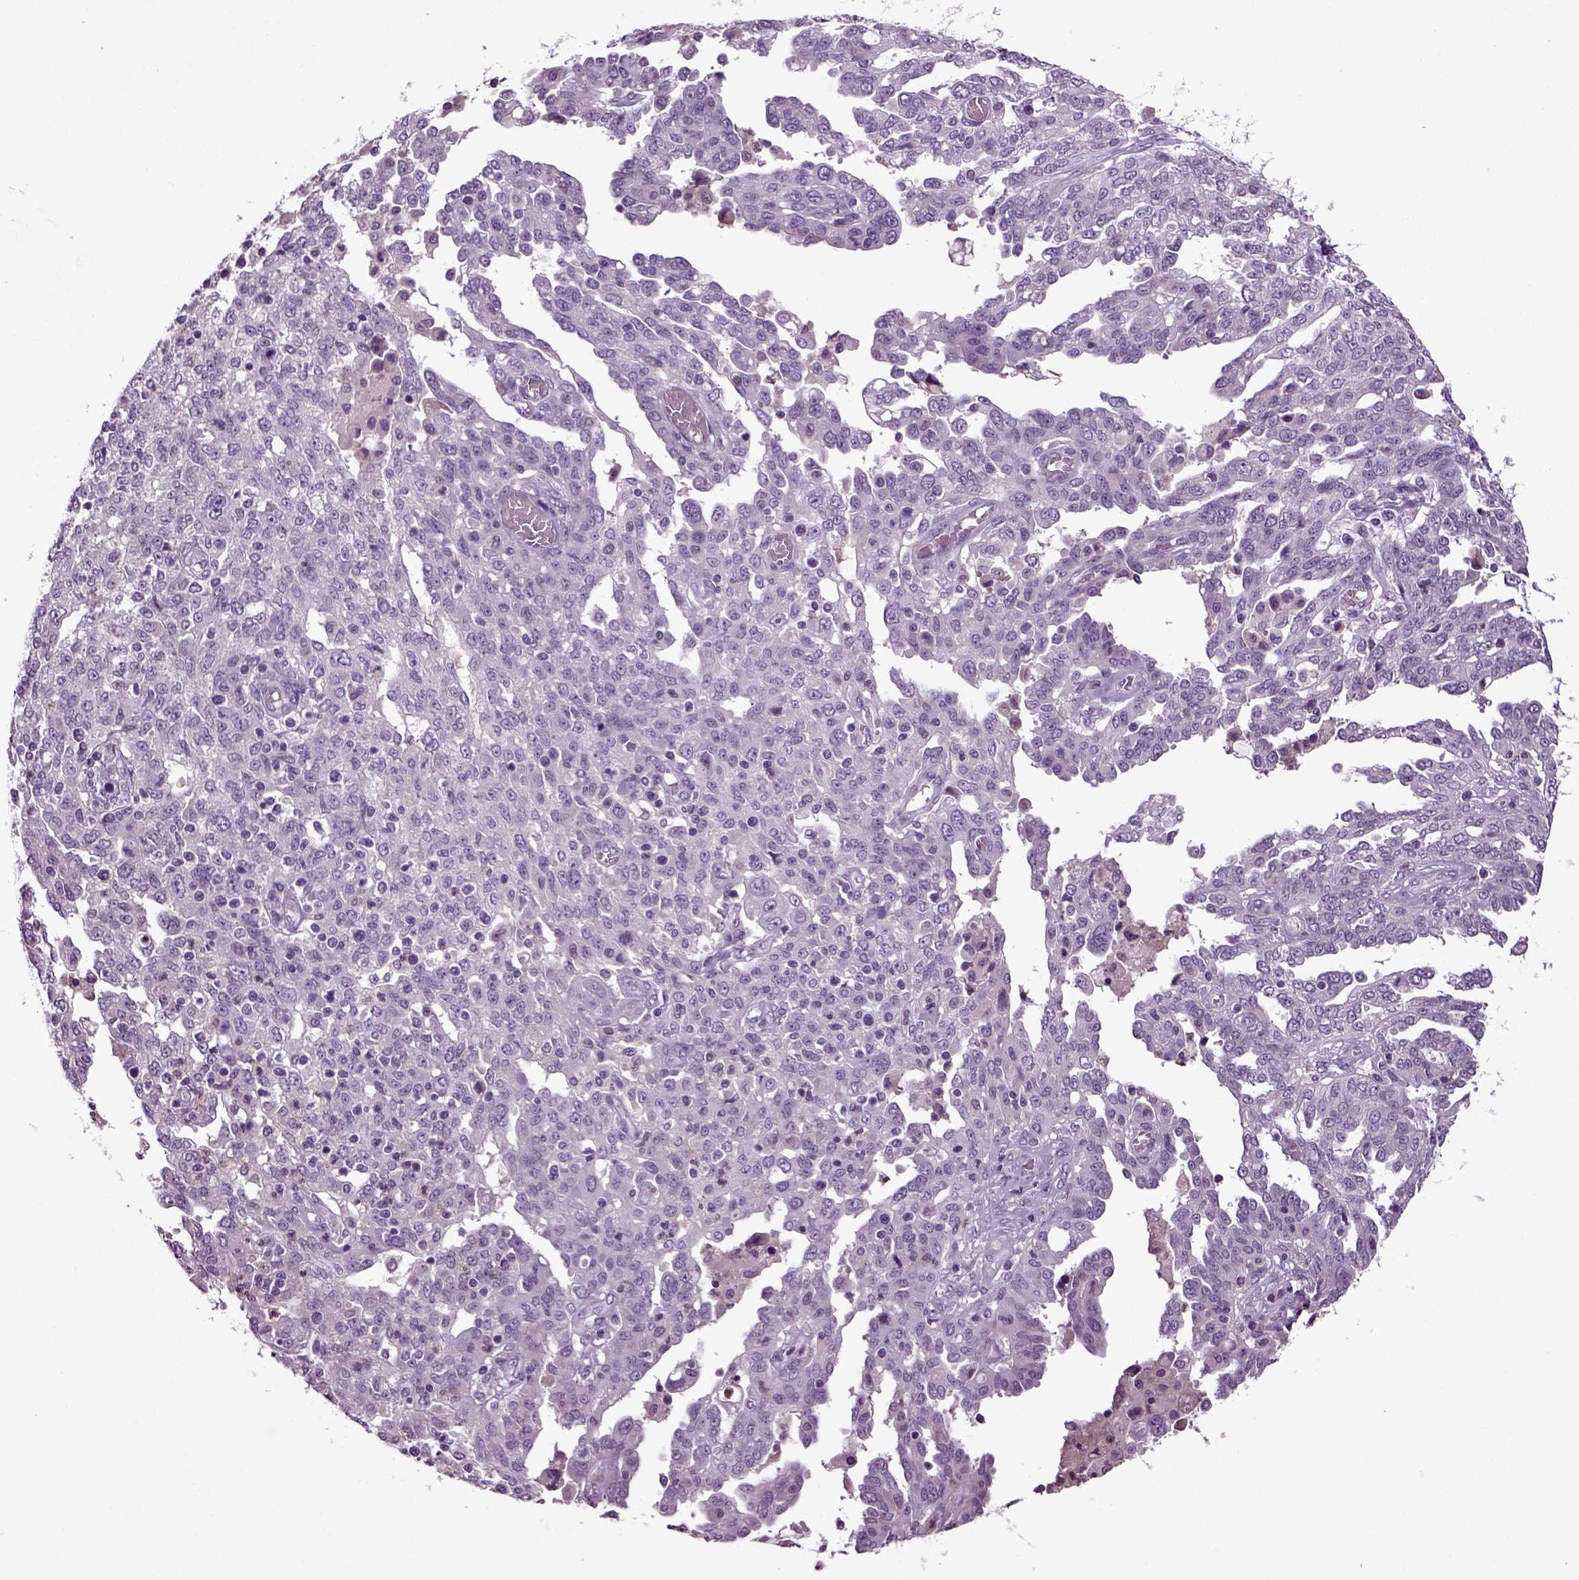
{"staining": {"intensity": "negative", "quantity": "none", "location": "none"}, "tissue": "ovarian cancer", "cell_type": "Tumor cells", "image_type": "cancer", "snomed": [{"axis": "morphology", "description": "Cystadenocarcinoma, serous, NOS"}, {"axis": "topography", "description": "Ovary"}], "caption": "Immunohistochemistry (IHC) of ovarian cancer (serous cystadenocarcinoma) demonstrates no staining in tumor cells.", "gene": "FGF11", "patient": {"sex": "female", "age": 67}}